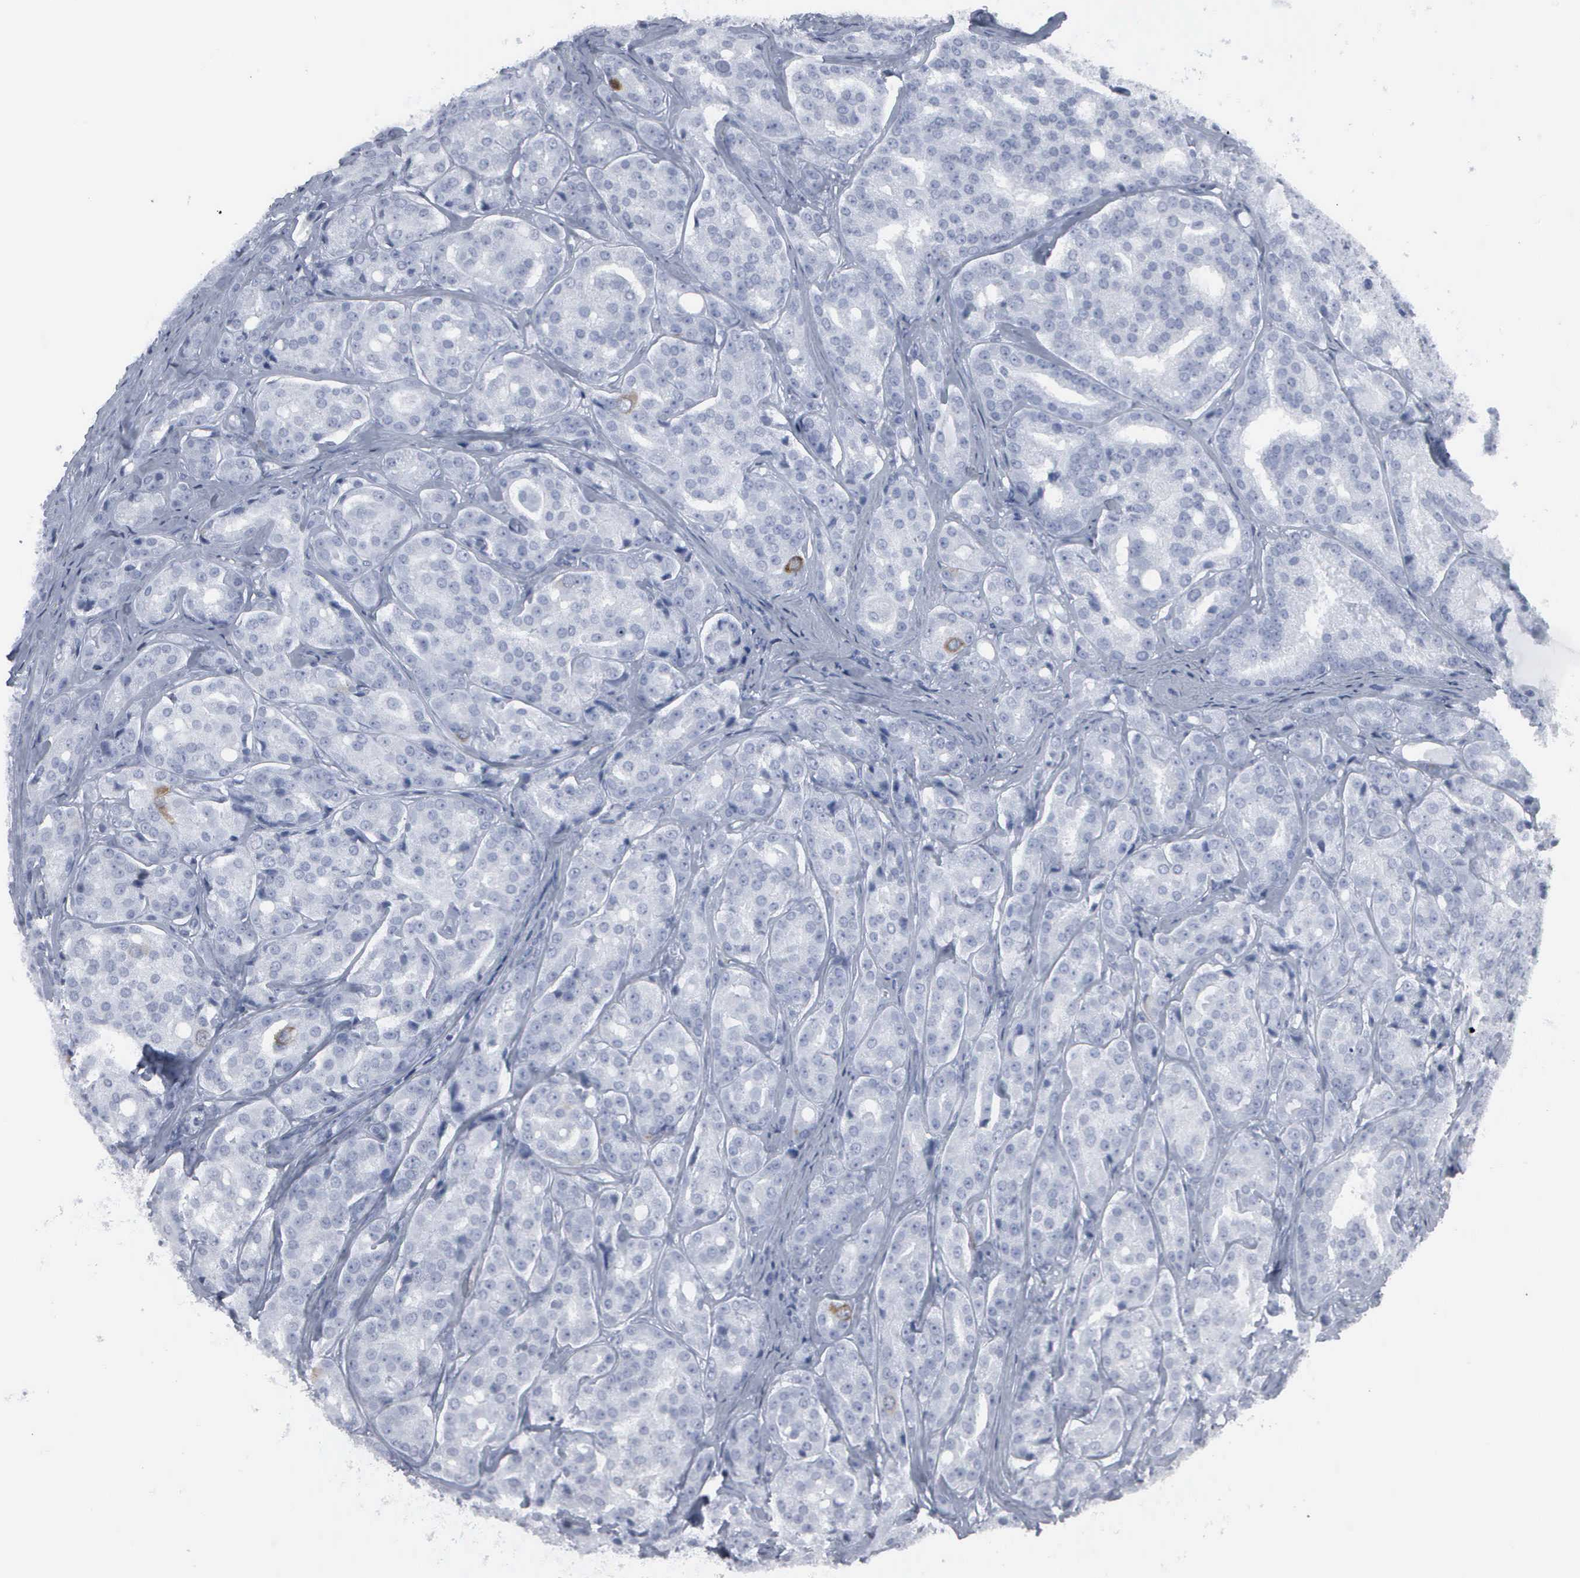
{"staining": {"intensity": "weak", "quantity": "<25%", "location": "cytoplasmic/membranous,nuclear"}, "tissue": "prostate cancer", "cell_type": "Tumor cells", "image_type": "cancer", "snomed": [{"axis": "morphology", "description": "Adenocarcinoma, High grade"}, {"axis": "topography", "description": "Prostate"}], "caption": "Immunohistochemistry (IHC) histopathology image of neoplastic tissue: human prostate cancer stained with DAB displays no significant protein staining in tumor cells. The staining is performed using DAB brown chromogen with nuclei counter-stained in using hematoxylin.", "gene": "CCNB1", "patient": {"sex": "male", "age": 64}}